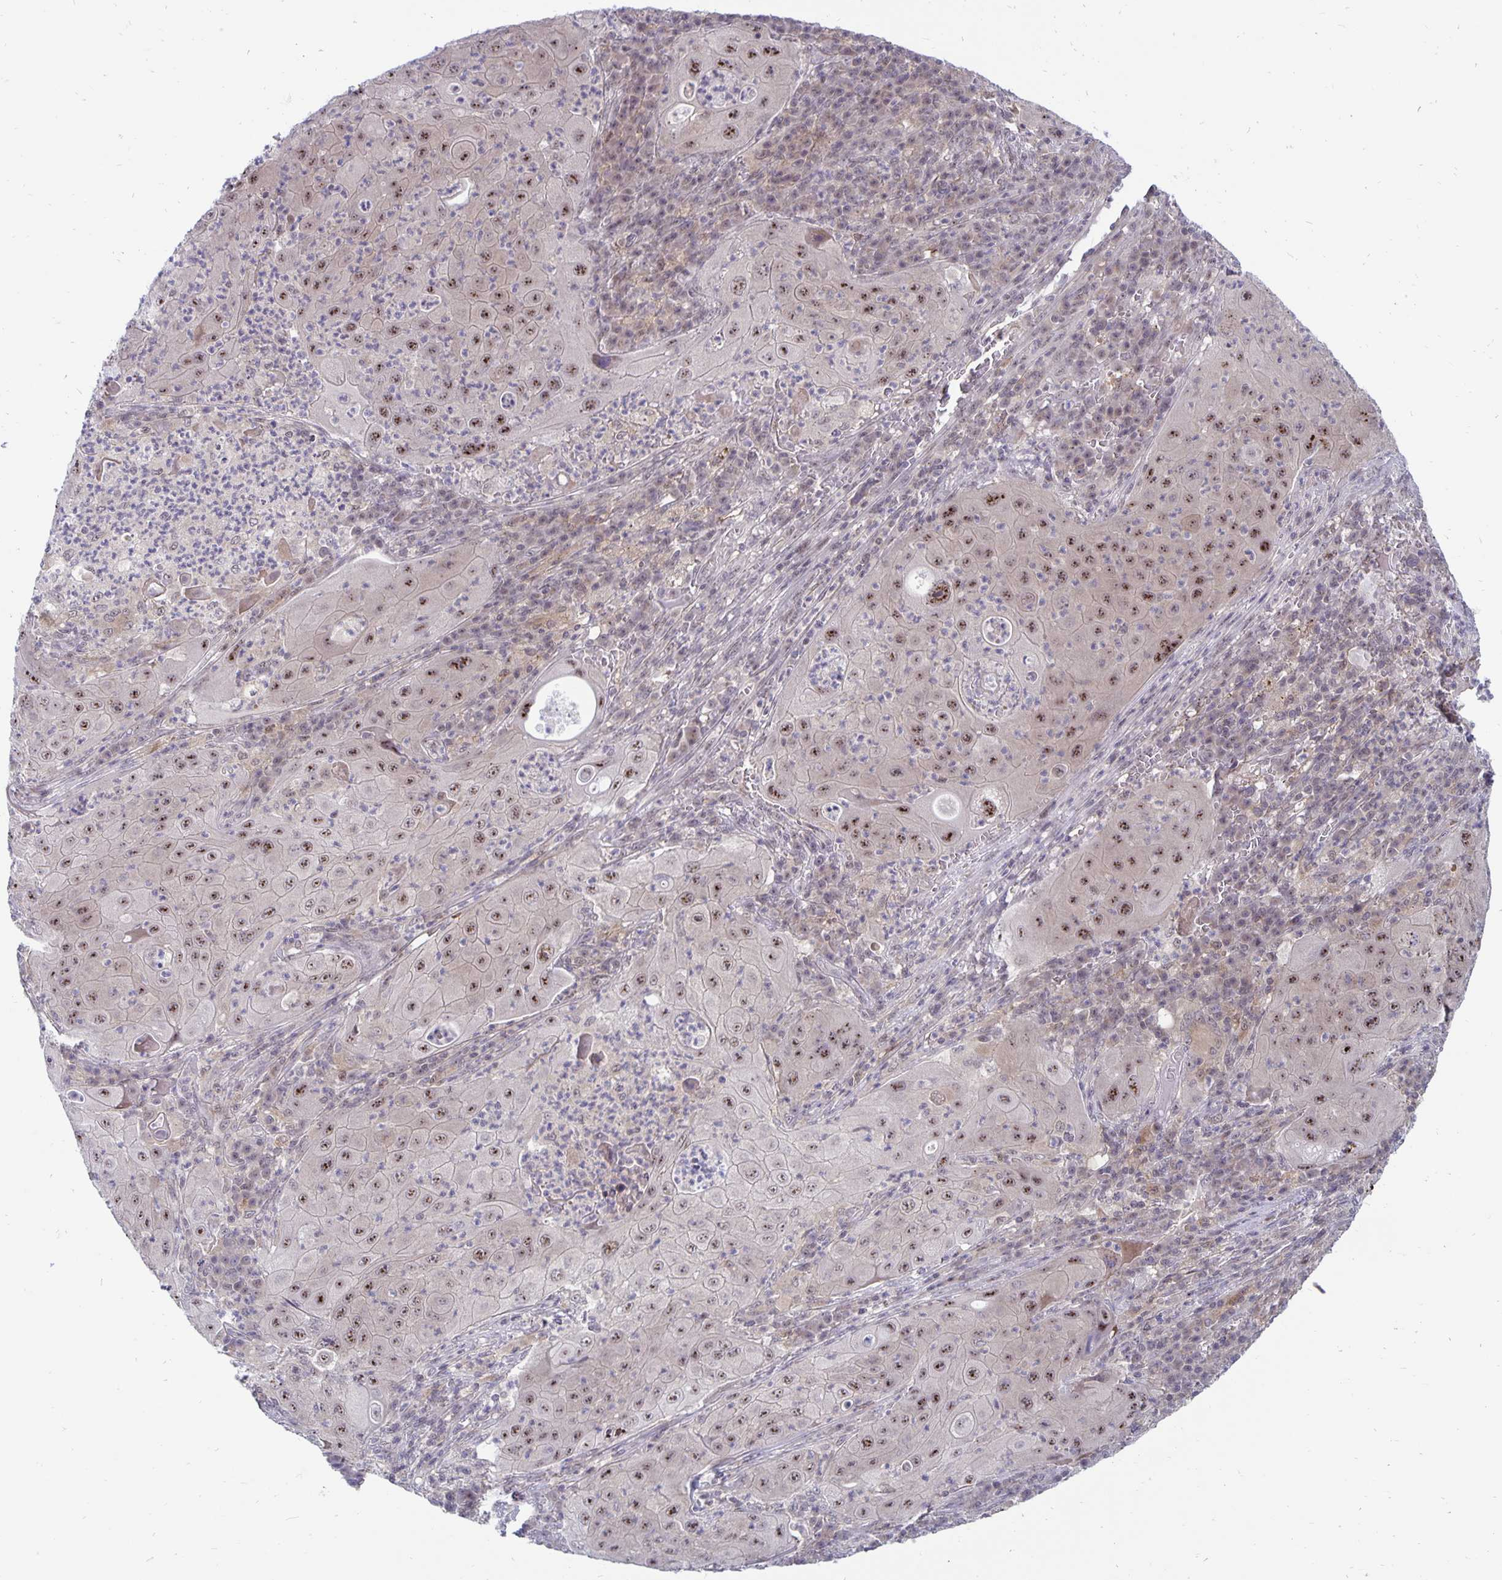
{"staining": {"intensity": "moderate", "quantity": ">75%", "location": "nuclear"}, "tissue": "lung cancer", "cell_type": "Tumor cells", "image_type": "cancer", "snomed": [{"axis": "morphology", "description": "Squamous cell carcinoma, NOS"}, {"axis": "topography", "description": "Lung"}], "caption": "About >75% of tumor cells in human lung squamous cell carcinoma show moderate nuclear protein expression as visualized by brown immunohistochemical staining.", "gene": "EXOC6B", "patient": {"sex": "female", "age": 59}}